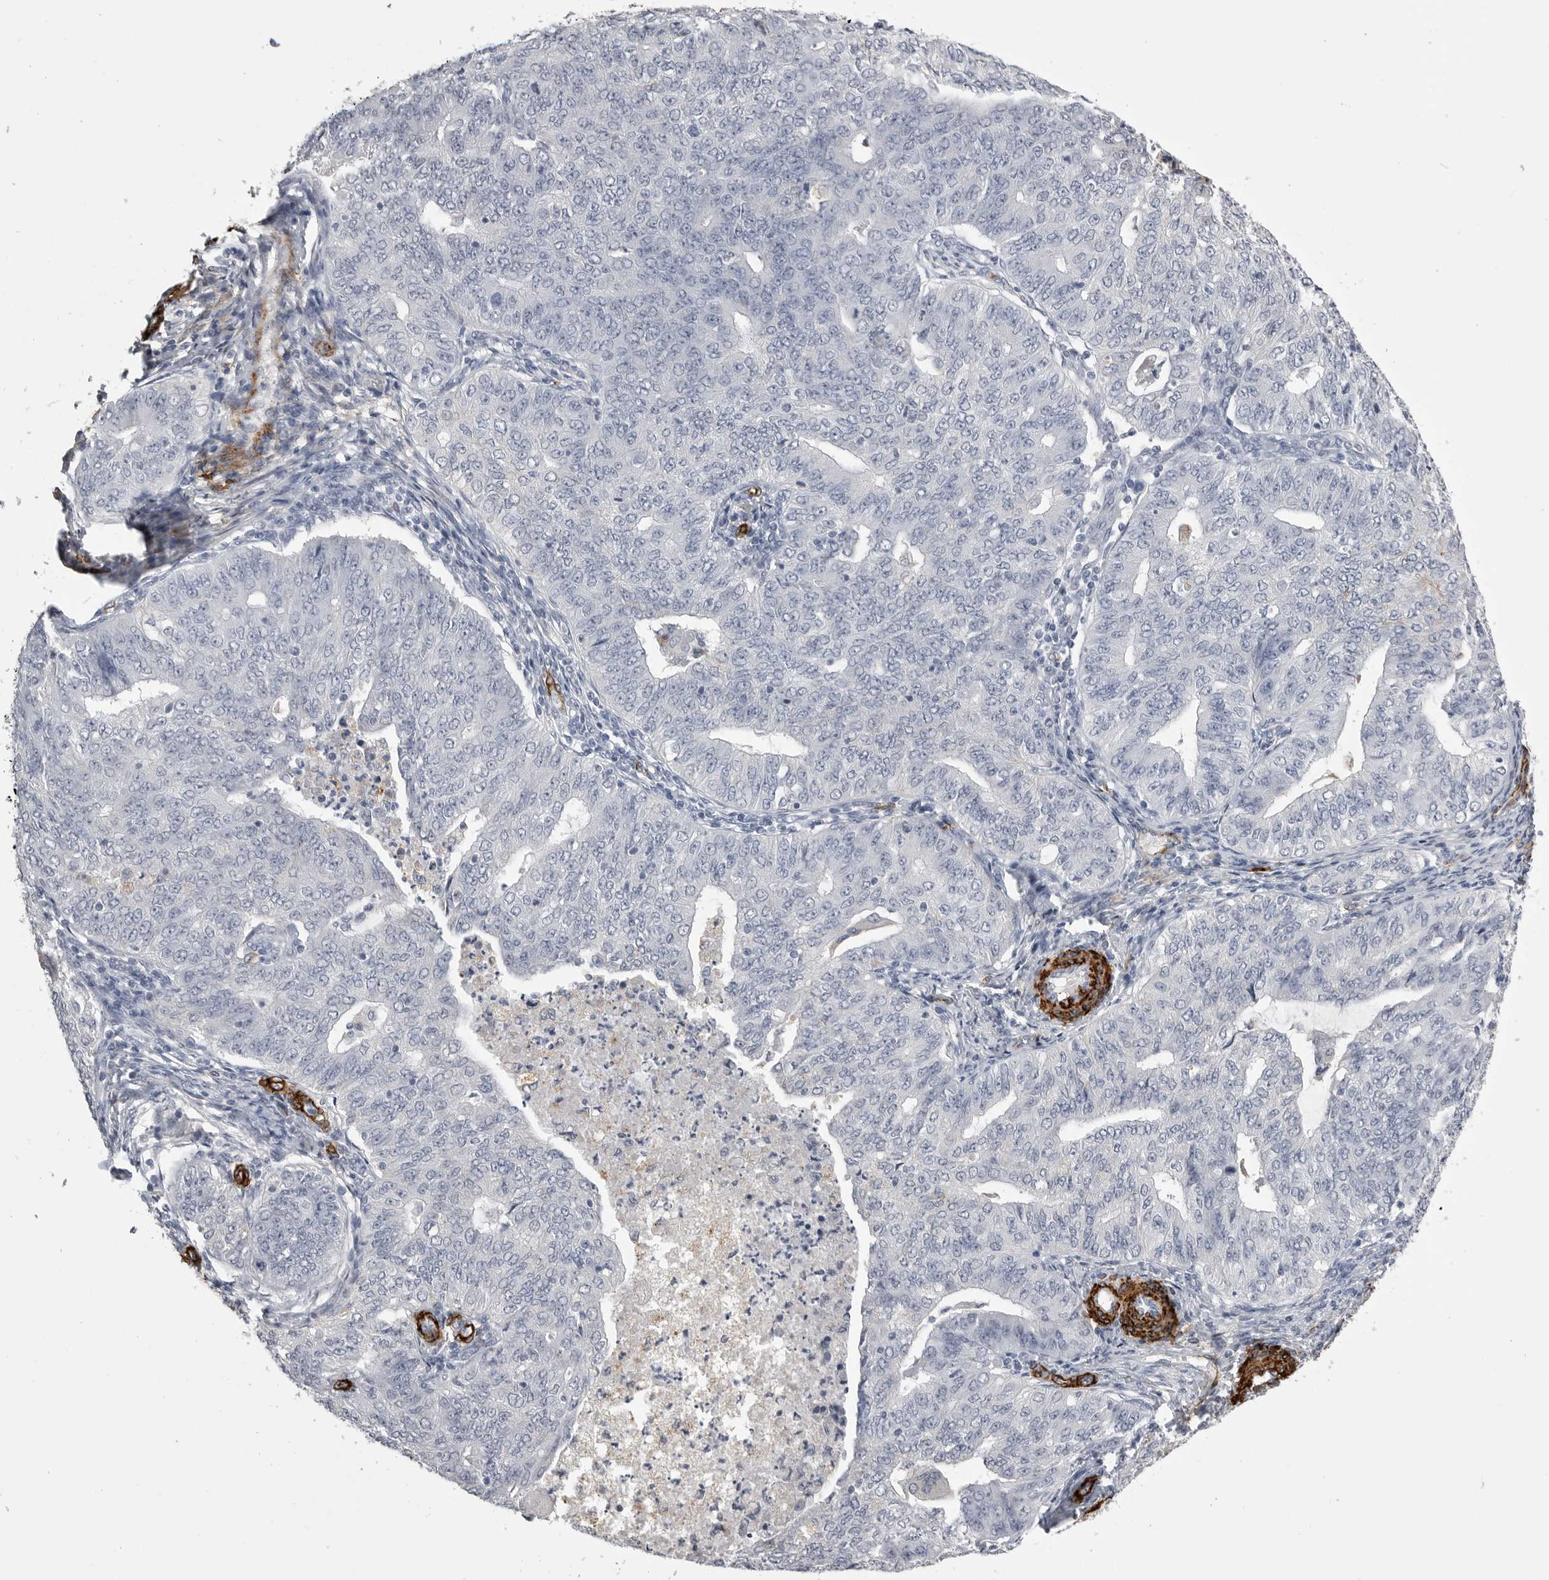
{"staining": {"intensity": "negative", "quantity": "none", "location": "none"}, "tissue": "endometrial cancer", "cell_type": "Tumor cells", "image_type": "cancer", "snomed": [{"axis": "morphology", "description": "Adenocarcinoma, NOS"}, {"axis": "topography", "description": "Endometrium"}], "caption": "IHC micrograph of neoplastic tissue: endometrial cancer (adenocarcinoma) stained with DAB (3,3'-diaminobenzidine) reveals no significant protein expression in tumor cells.", "gene": "AOC3", "patient": {"sex": "female", "age": 32}}